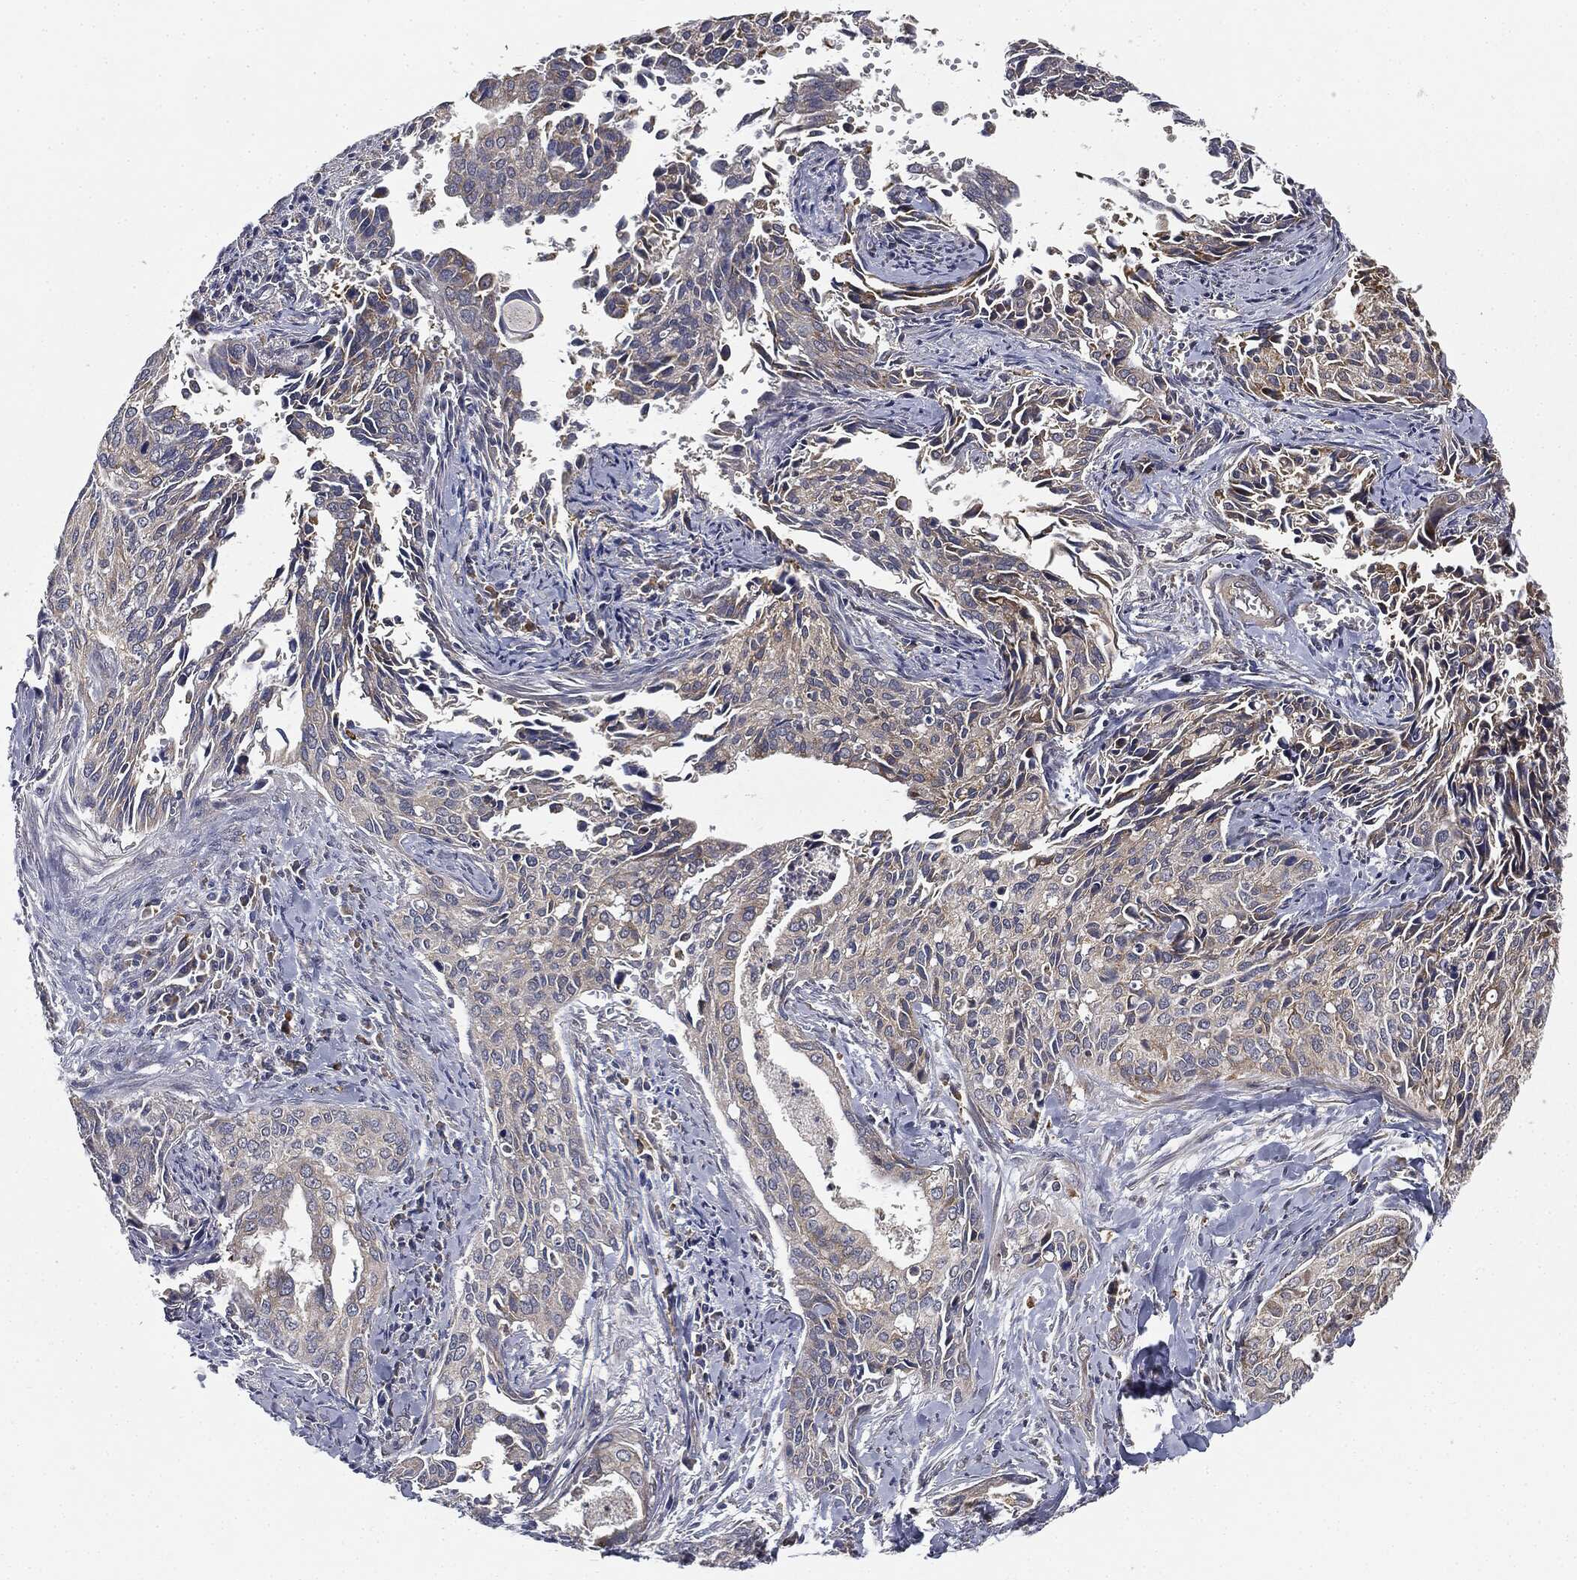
{"staining": {"intensity": "weak", "quantity": "<25%", "location": "cytoplasmic/membranous"}, "tissue": "cervical cancer", "cell_type": "Tumor cells", "image_type": "cancer", "snomed": [{"axis": "morphology", "description": "Squamous cell carcinoma, NOS"}, {"axis": "topography", "description": "Cervix"}], "caption": "Human squamous cell carcinoma (cervical) stained for a protein using IHC exhibits no staining in tumor cells.", "gene": "MIER2", "patient": {"sex": "female", "age": 29}}